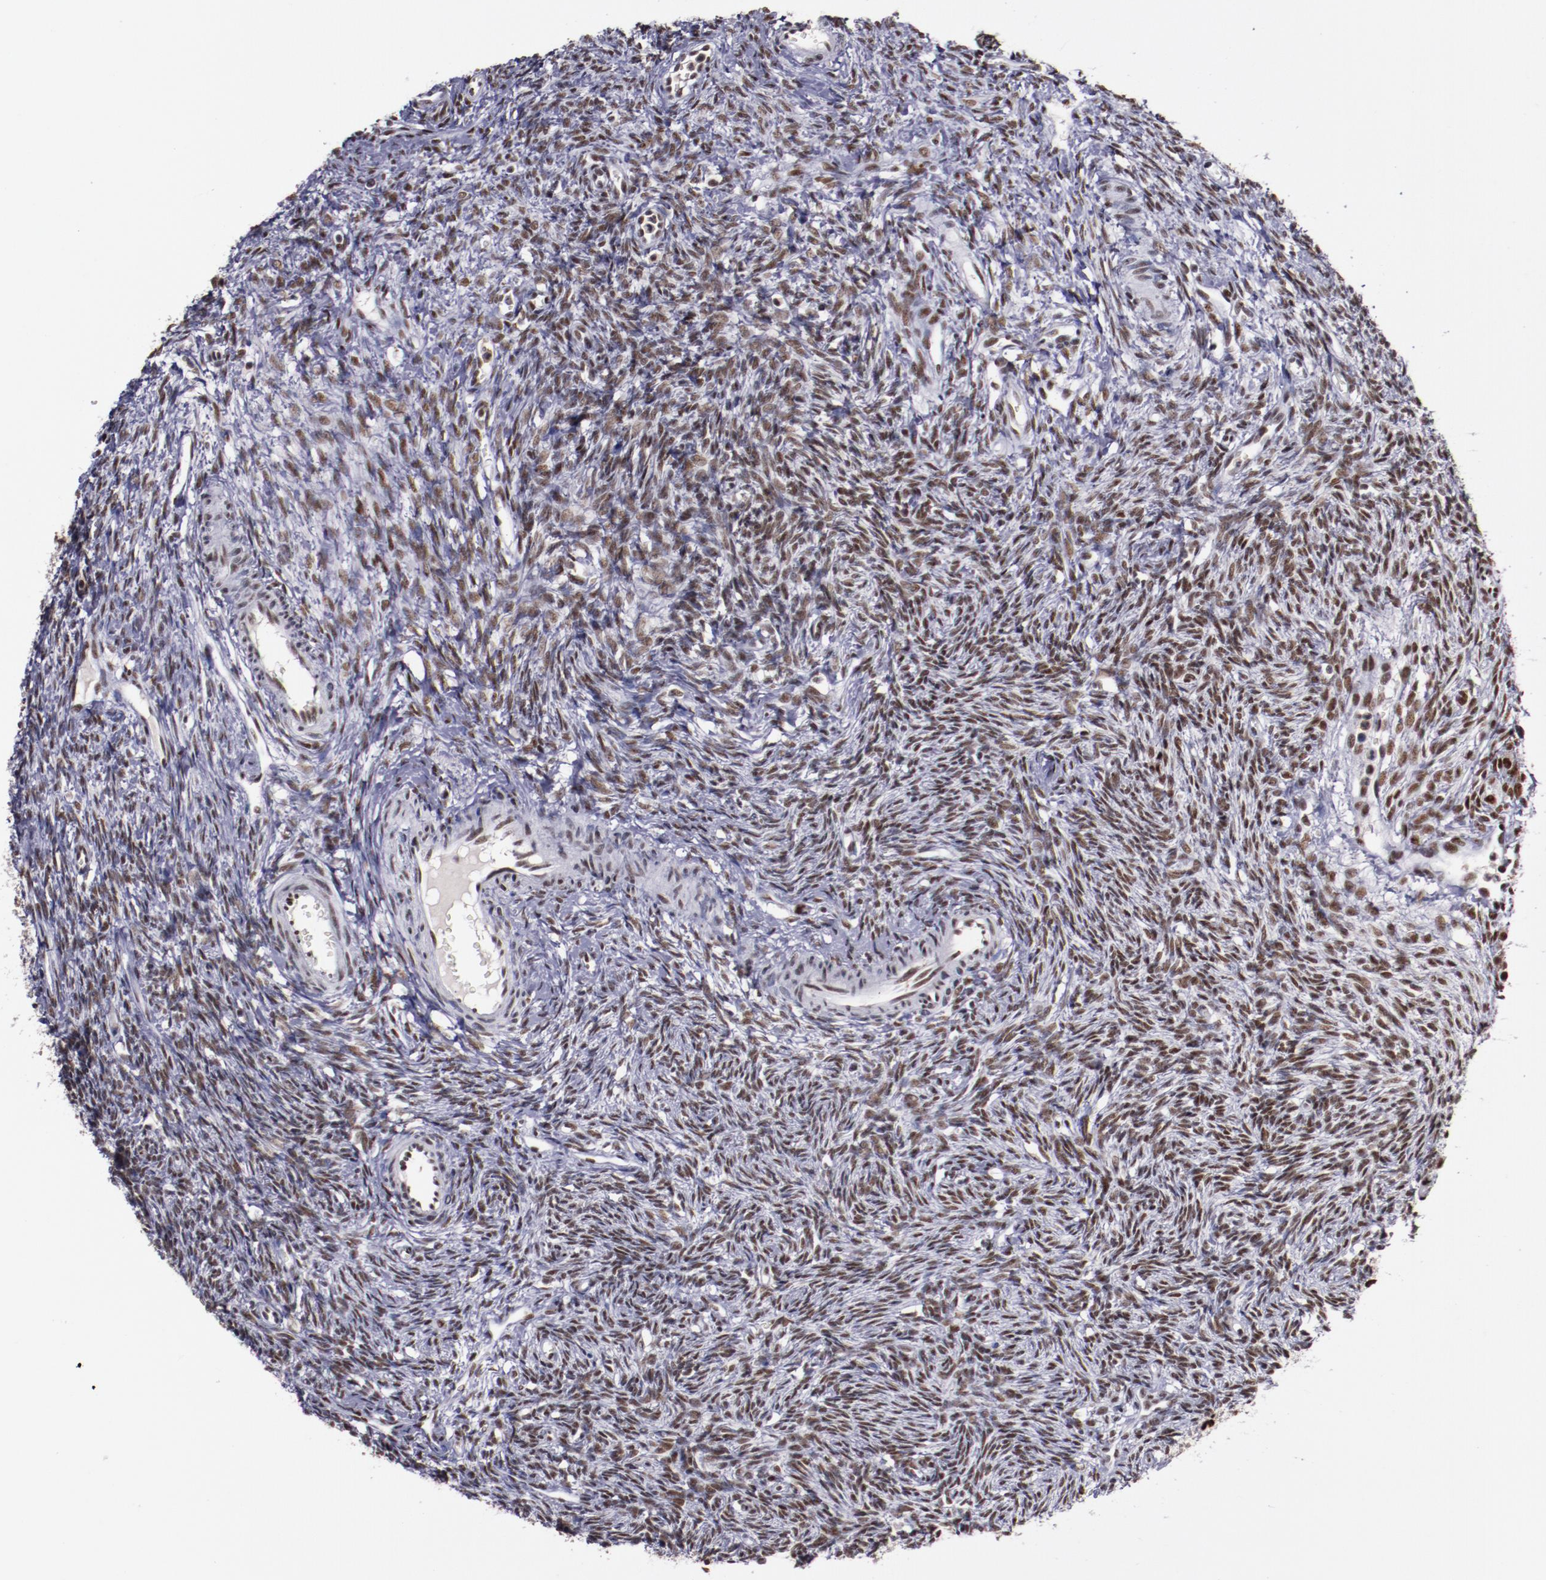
{"staining": {"intensity": "moderate", "quantity": "25%-75%", "location": "nuclear"}, "tissue": "ovary", "cell_type": "Ovarian stroma cells", "image_type": "normal", "snomed": [{"axis": "morphology", "description": "Normal tissue, NOS"}, {"axis": "topography", "description": "Ovary"}], "caption": "Immunohistochemical staining of unremarkable human ovary reveals moderate nuclear protein staining in about 25%-75% of ovarian stroma cells.", "gene": "PPP4R3A", "patient": {"sex": "female", "age": 33}}